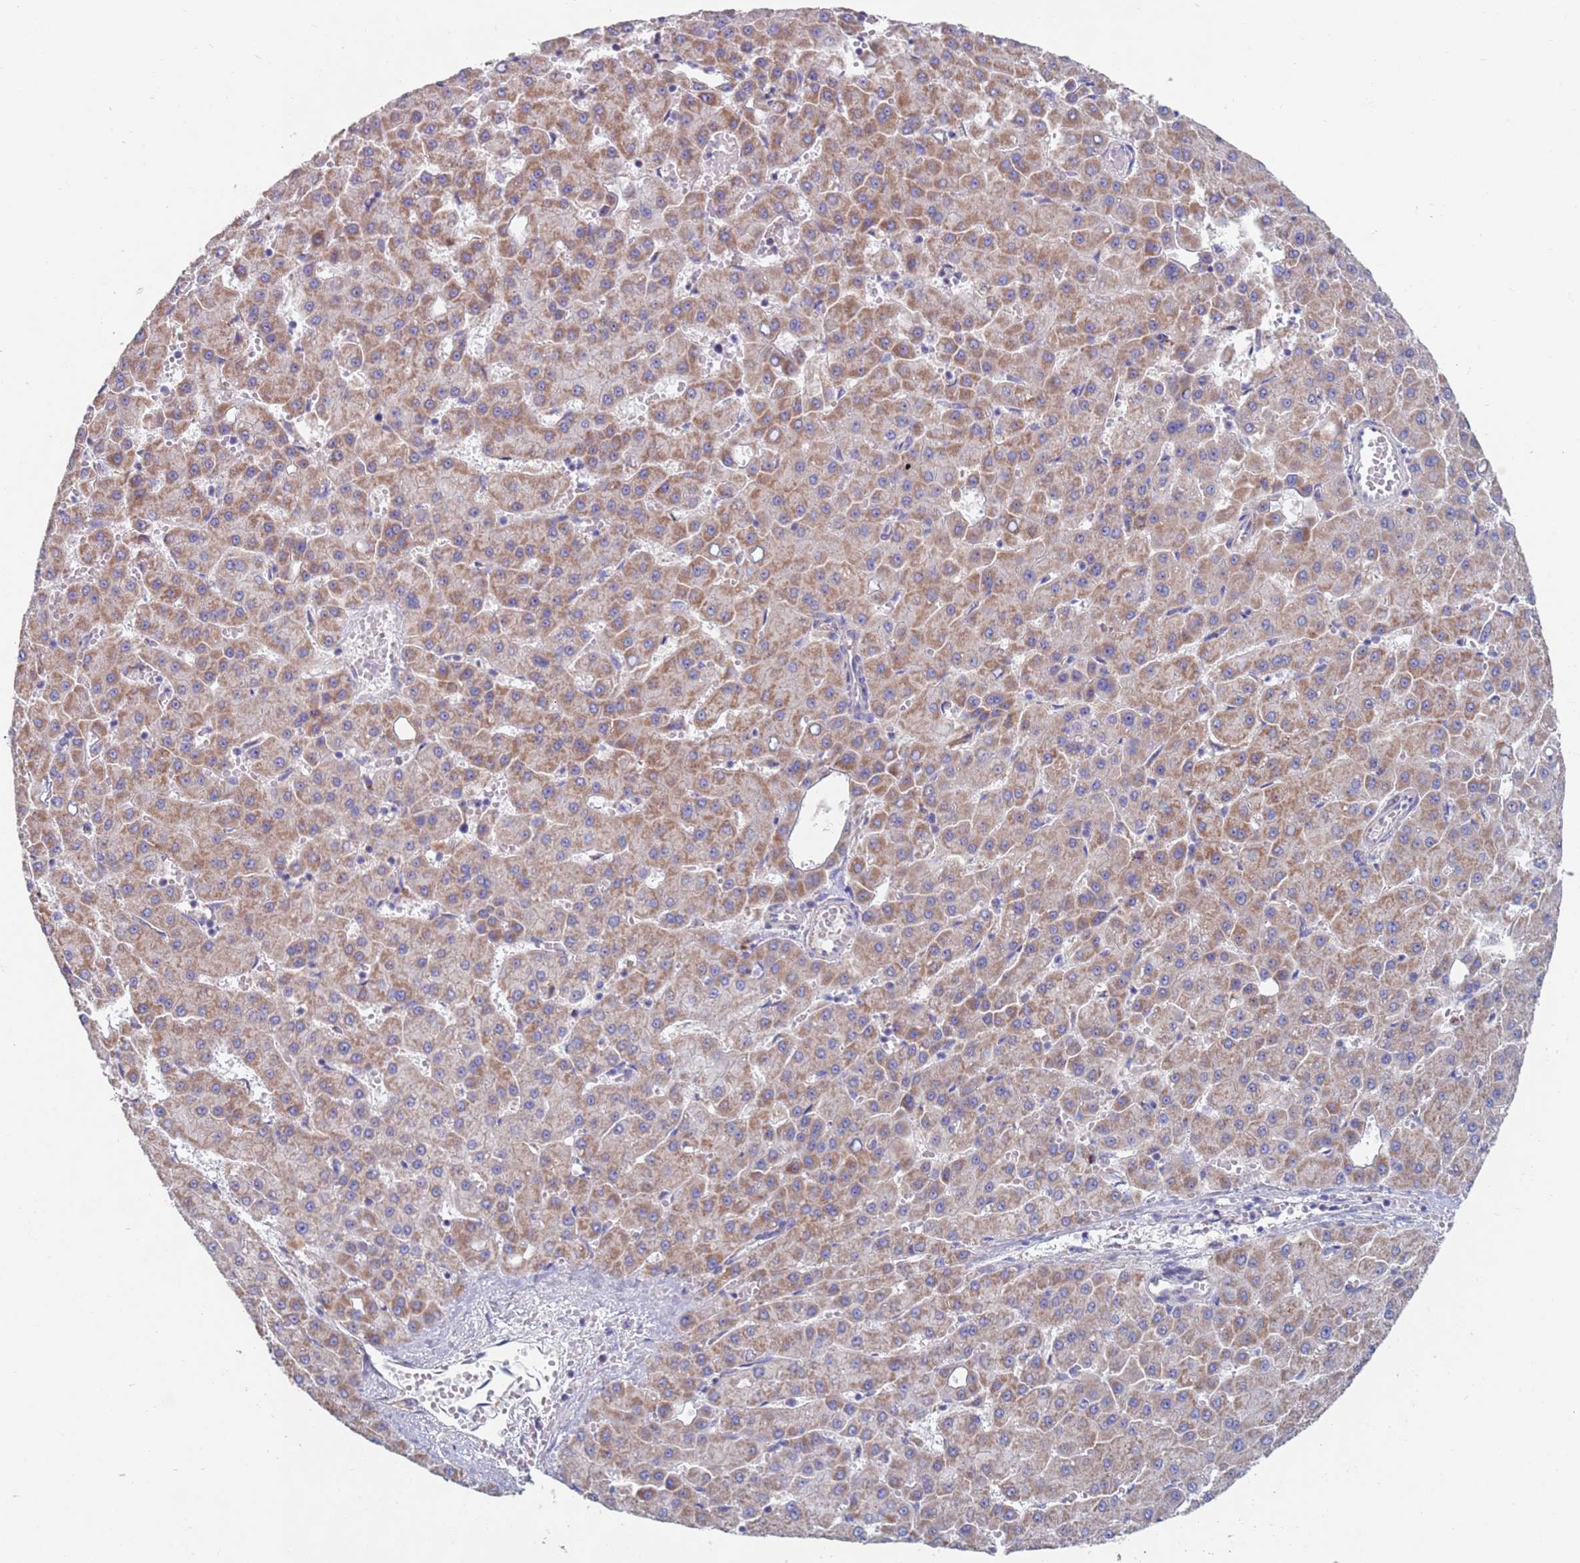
{"staining": {"intensity": "moderate", "quantity": ">75%", "location": "cytoplasmic/membranous"}, "tissue": "liver cancer", "cell_type": "Tumor cells", "image_type": "cancer", "snomed": [{"axis": "morphology", "description": "Carcinoma, Hepatocellular, NOS"}, {"axis": "topography", "description": "Liver"}], "caption": "This image displays immunohistochemistry (IHC) staining of human liver hepatocellular carcinoma, with medium moderate cytoplasmic/membranous staining in about >75% of tumor cells.", "gene": "MRPL22", "patient": {"sex": "male", "age": 47}}